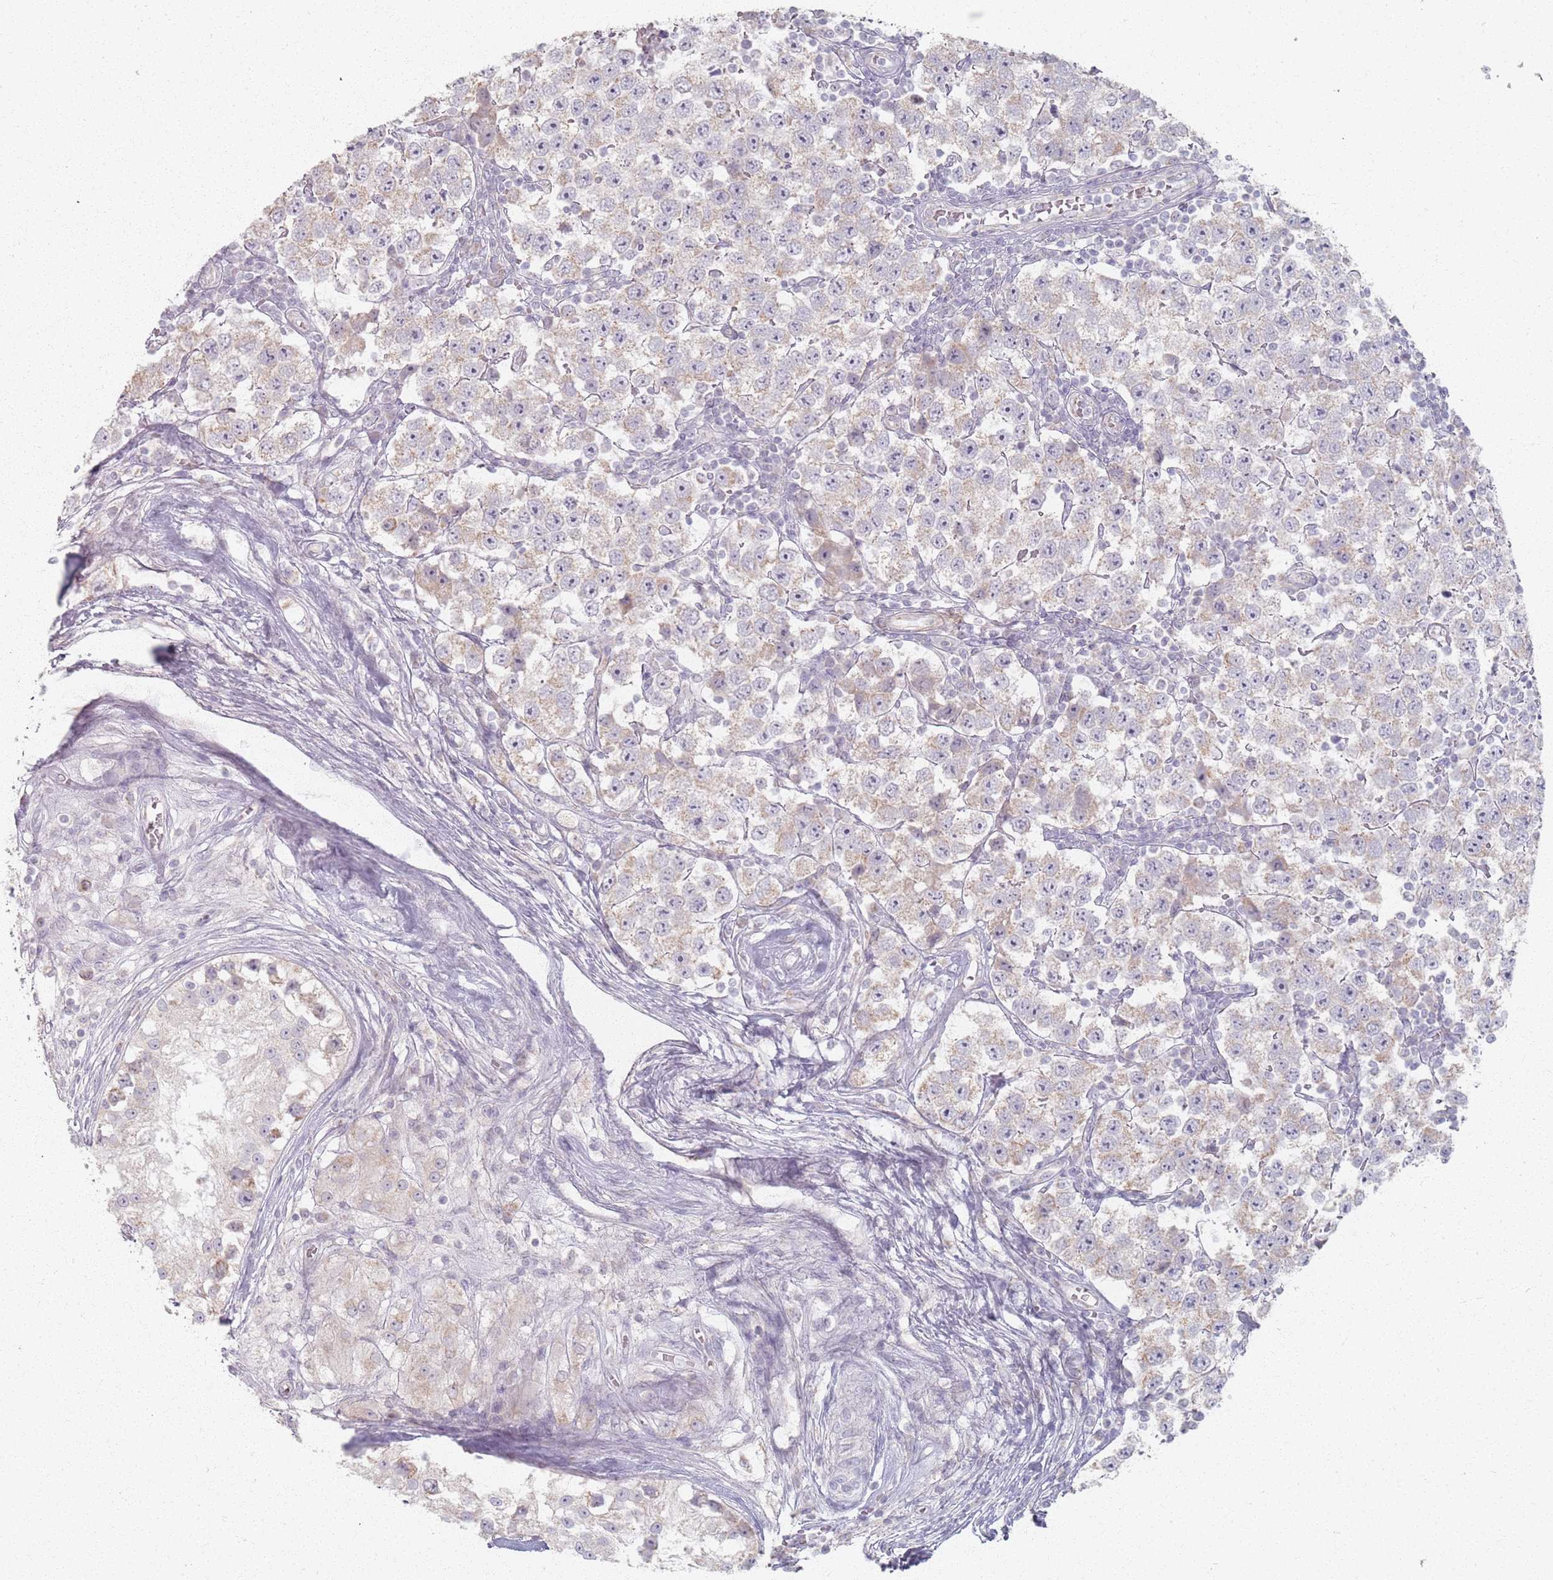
{"staining": {"intensity": "weak", "quantity": "<25%", "location": "cytoplasmic/membranous"}, "tissue": "testis cancer", "cell_type": "Tumor cells", "image_type": "cancer", "snomed": [{"axis": "morphology", "description": "Seminoma, NOS"}, {"axis": "topography", "description": "Testis"}], "caption": "Immunohistochemistry micrograph of human testis cancer (seminoma) stained for a protein (brown), which reveals no staining in tumor cells.", "gene": "PKD2L2", "patient": {"sex": "male", "age": 34}}